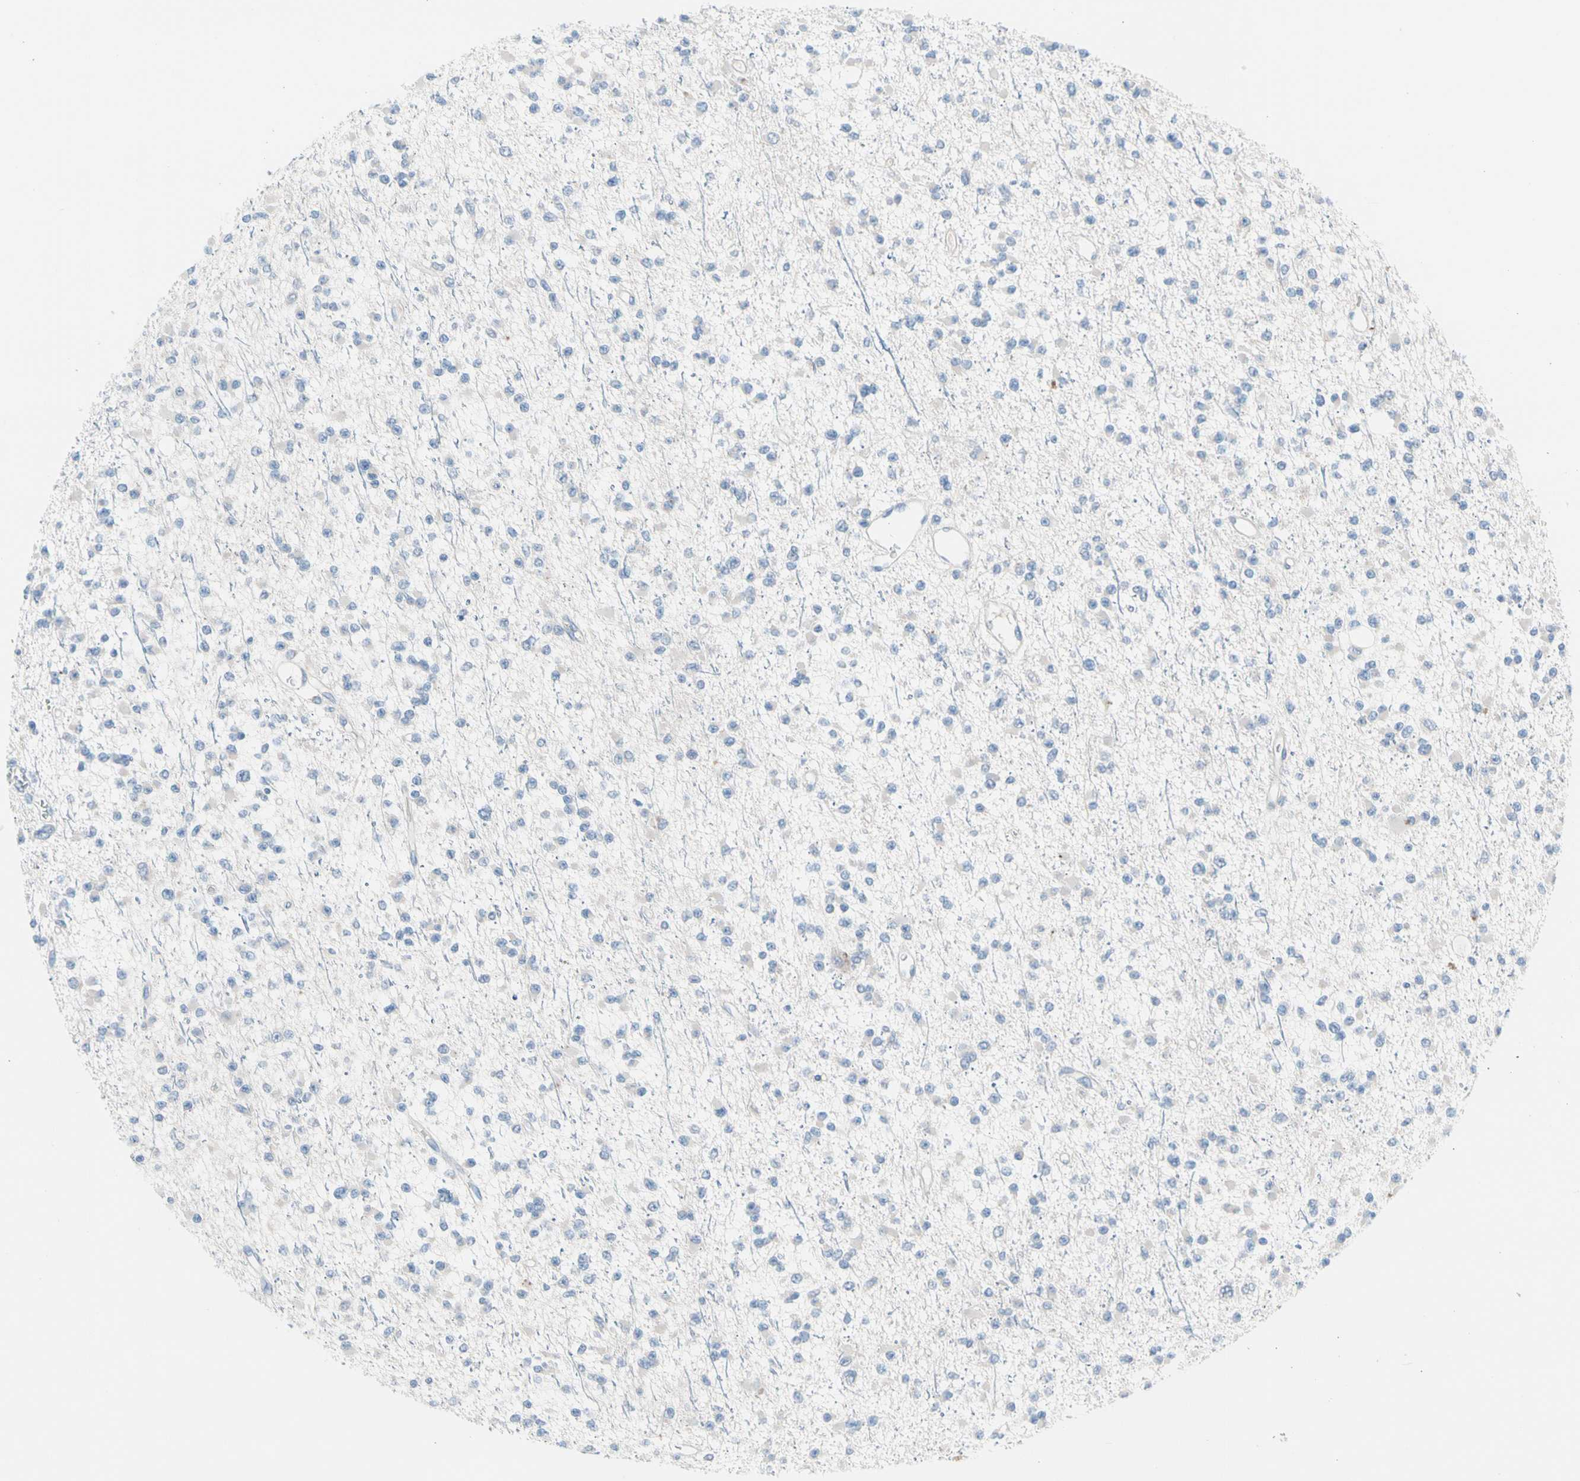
{"staining": {"intensity": "negative", "quantity": "none", "location": "none"}, "tissue": "glioma", "cell_type": "Tumor cells", "image_type": "cancer", "snomed": [{"axis": "morphology", "description": "Glioma, malignant, Low grade"}, {"axis": "topography", "description": "Brain"}], "caption": "This is a histopathology image of immunohistochemistry (IHC) staining of glioma, which shows no staining in tumor cells.", "gene": "CASQ1", "patient": {"sex": "female", "age": 22}}